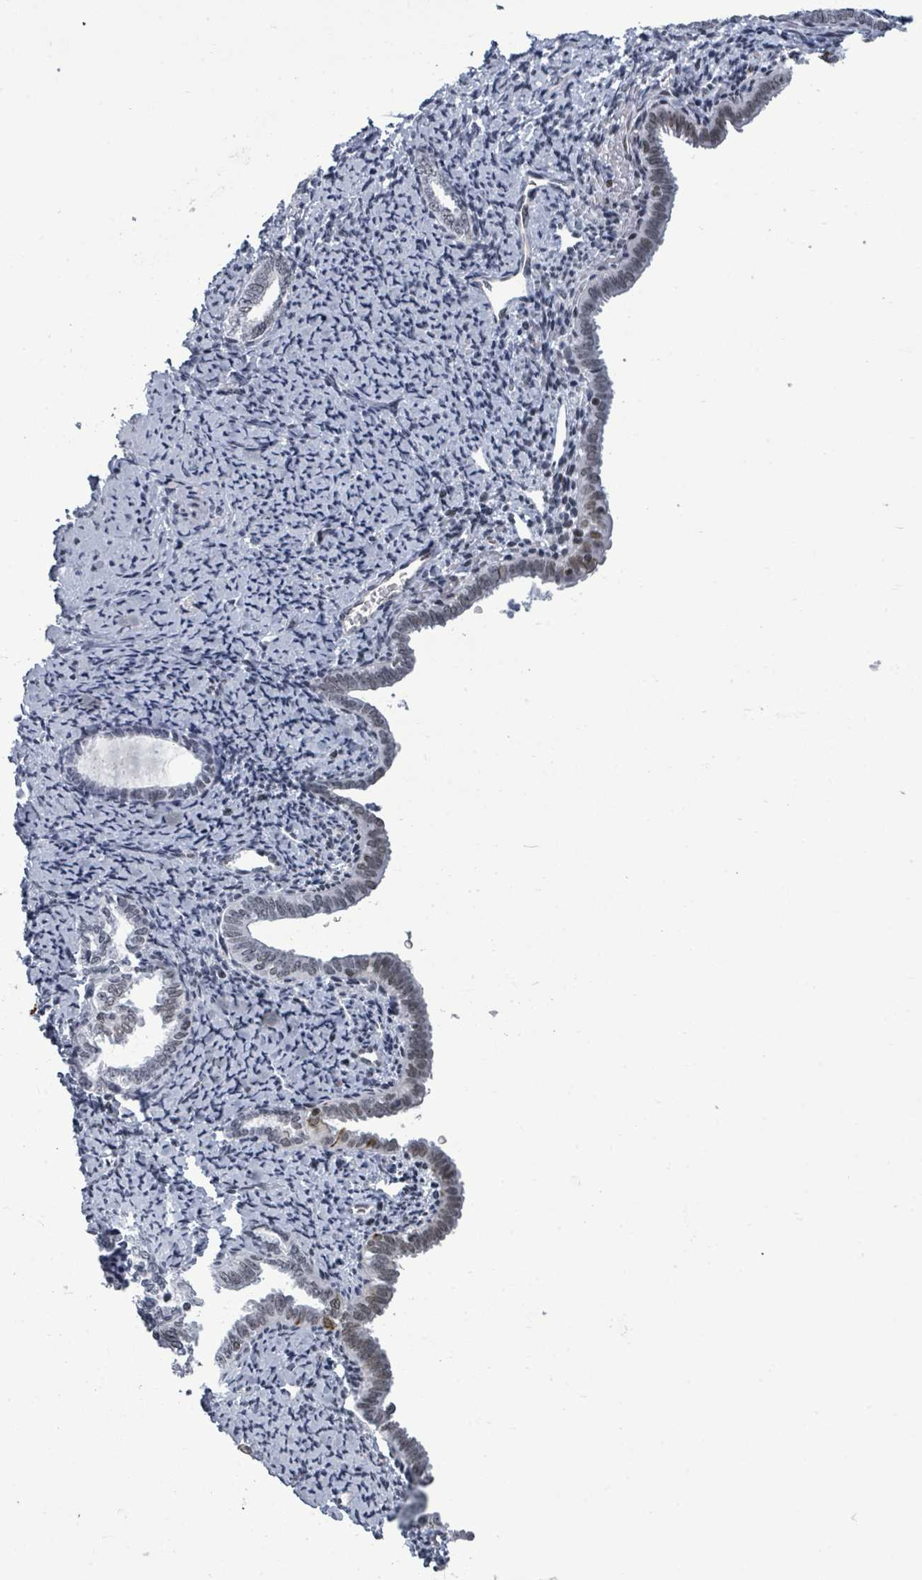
{"staining": {"intensity": "negative", "quantity": "none", "location": "none"}, "tissue": "endometrium", "cell_type": "Cells in endometrial stroma", "image_type": "normal", "snomed": [{"axis": "morphology", "description": "Normal tissue, NOS"}, {"axis": "topography", "description": "Endometrium"}], "caption": "Cells in endometrial stroma show no significant protein expression in normal endometrium. (DAB IHC, high magnification).", "gene": "BIVM", "patient": {"sex": "female", "age": 63}}